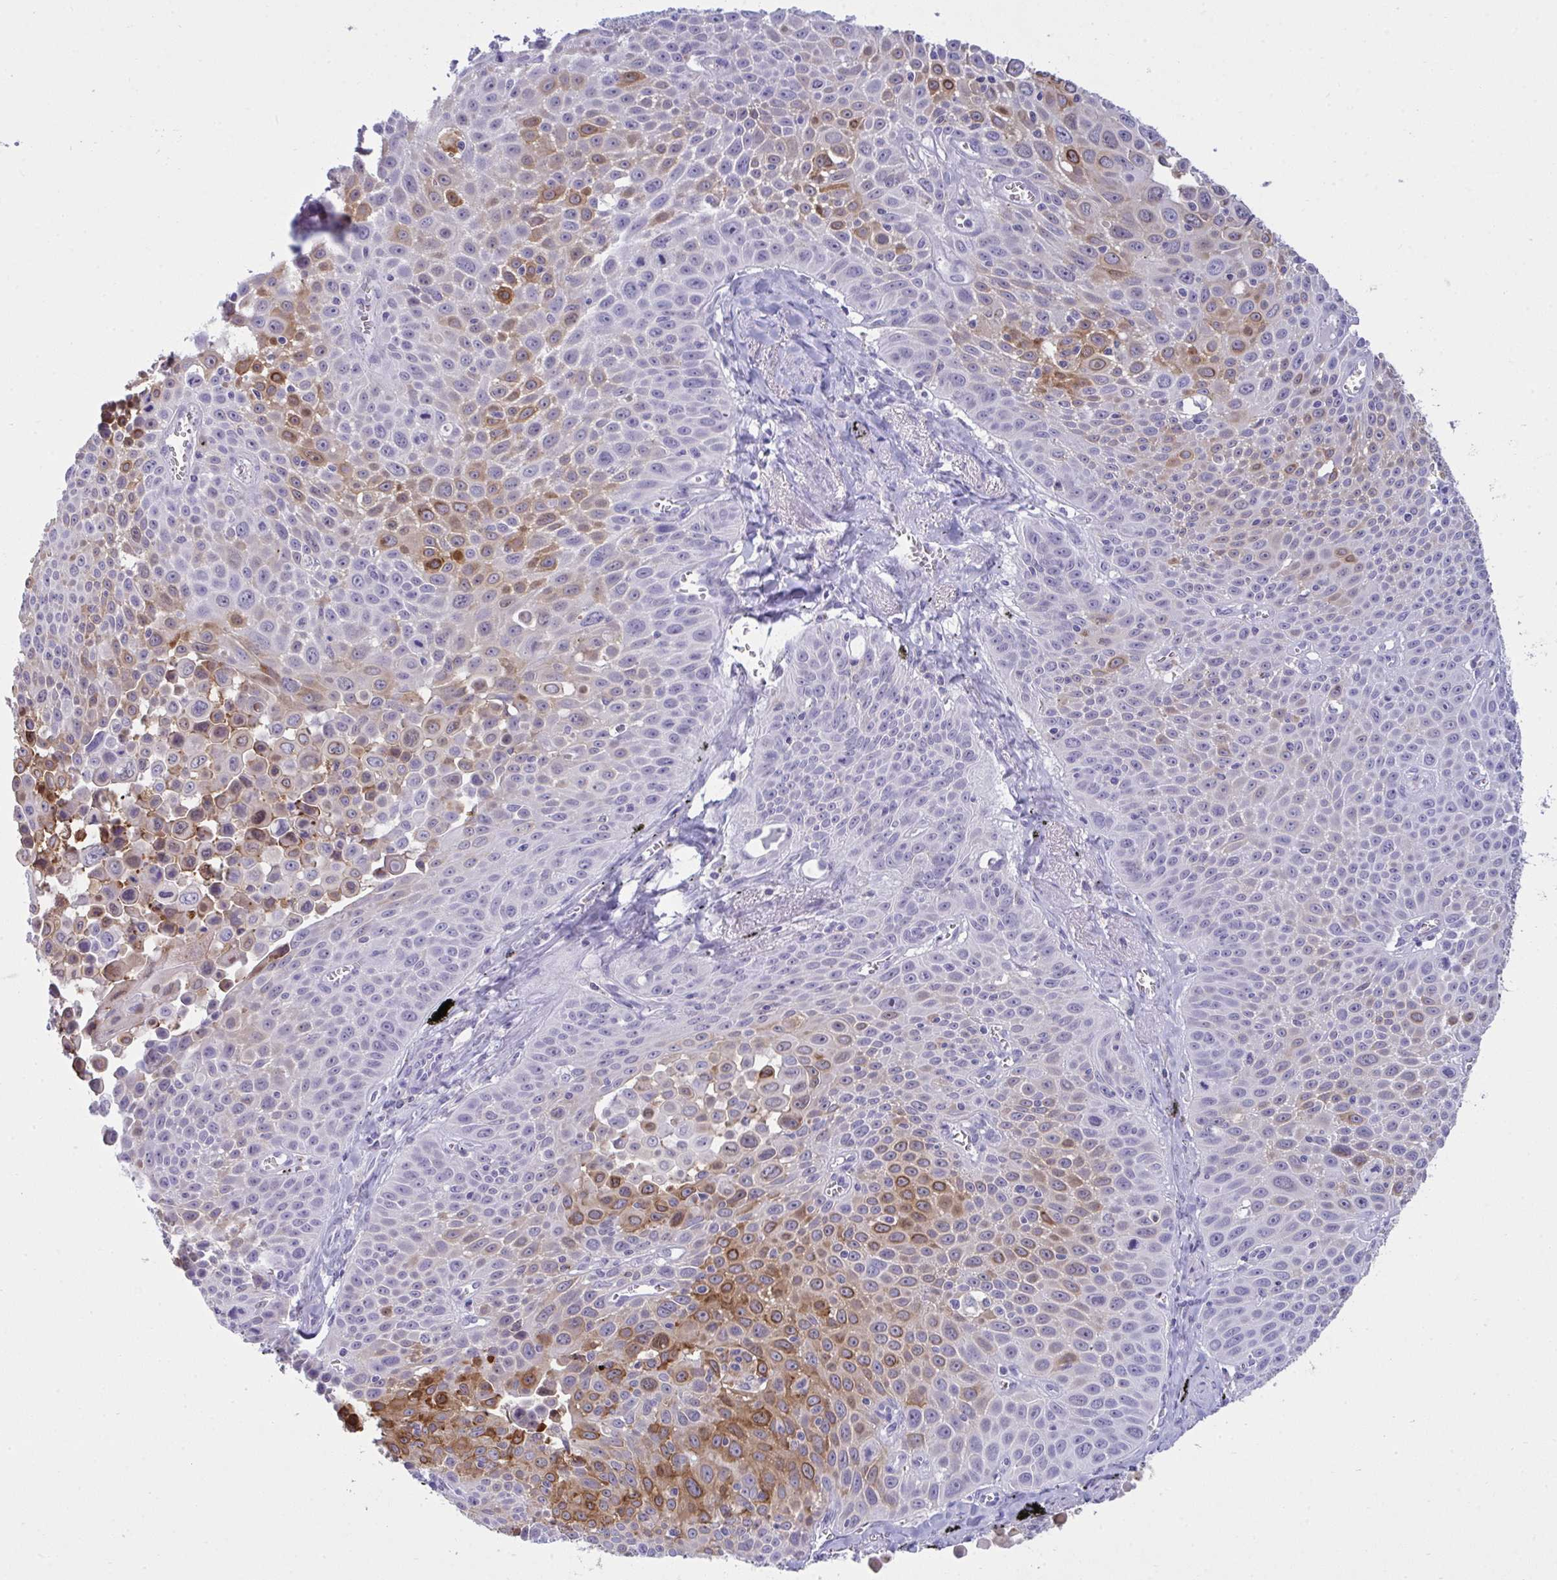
{"staining": {"intensity": "moderate", "quantity": "<25%", "location": "cytoplasmic/membranous"}, "tissue": "lung cancer", "cell_type": "Tumor cells", "image_type": "cancer", "snomed": [{"axis": "morphology", "description": "Squamous cell carcinoma, NOS"}, {"axis": "morphology", "description": "Squamous cell carcinoma, metastatic, NOS"}, {"axis": "topography", "description": "Lymph node"}, {"axis": "topography", "description": "Lung"}], "caption": "Immunohistochemical staining of human lung metastatic squamous cell carcinoma exhibits low levels of moderate cytoplasmic/membranous protein expression in approximately <25% of tumor cells.", "gene": "RGPD5", "patient": {"sex": "female", "age": 62}}